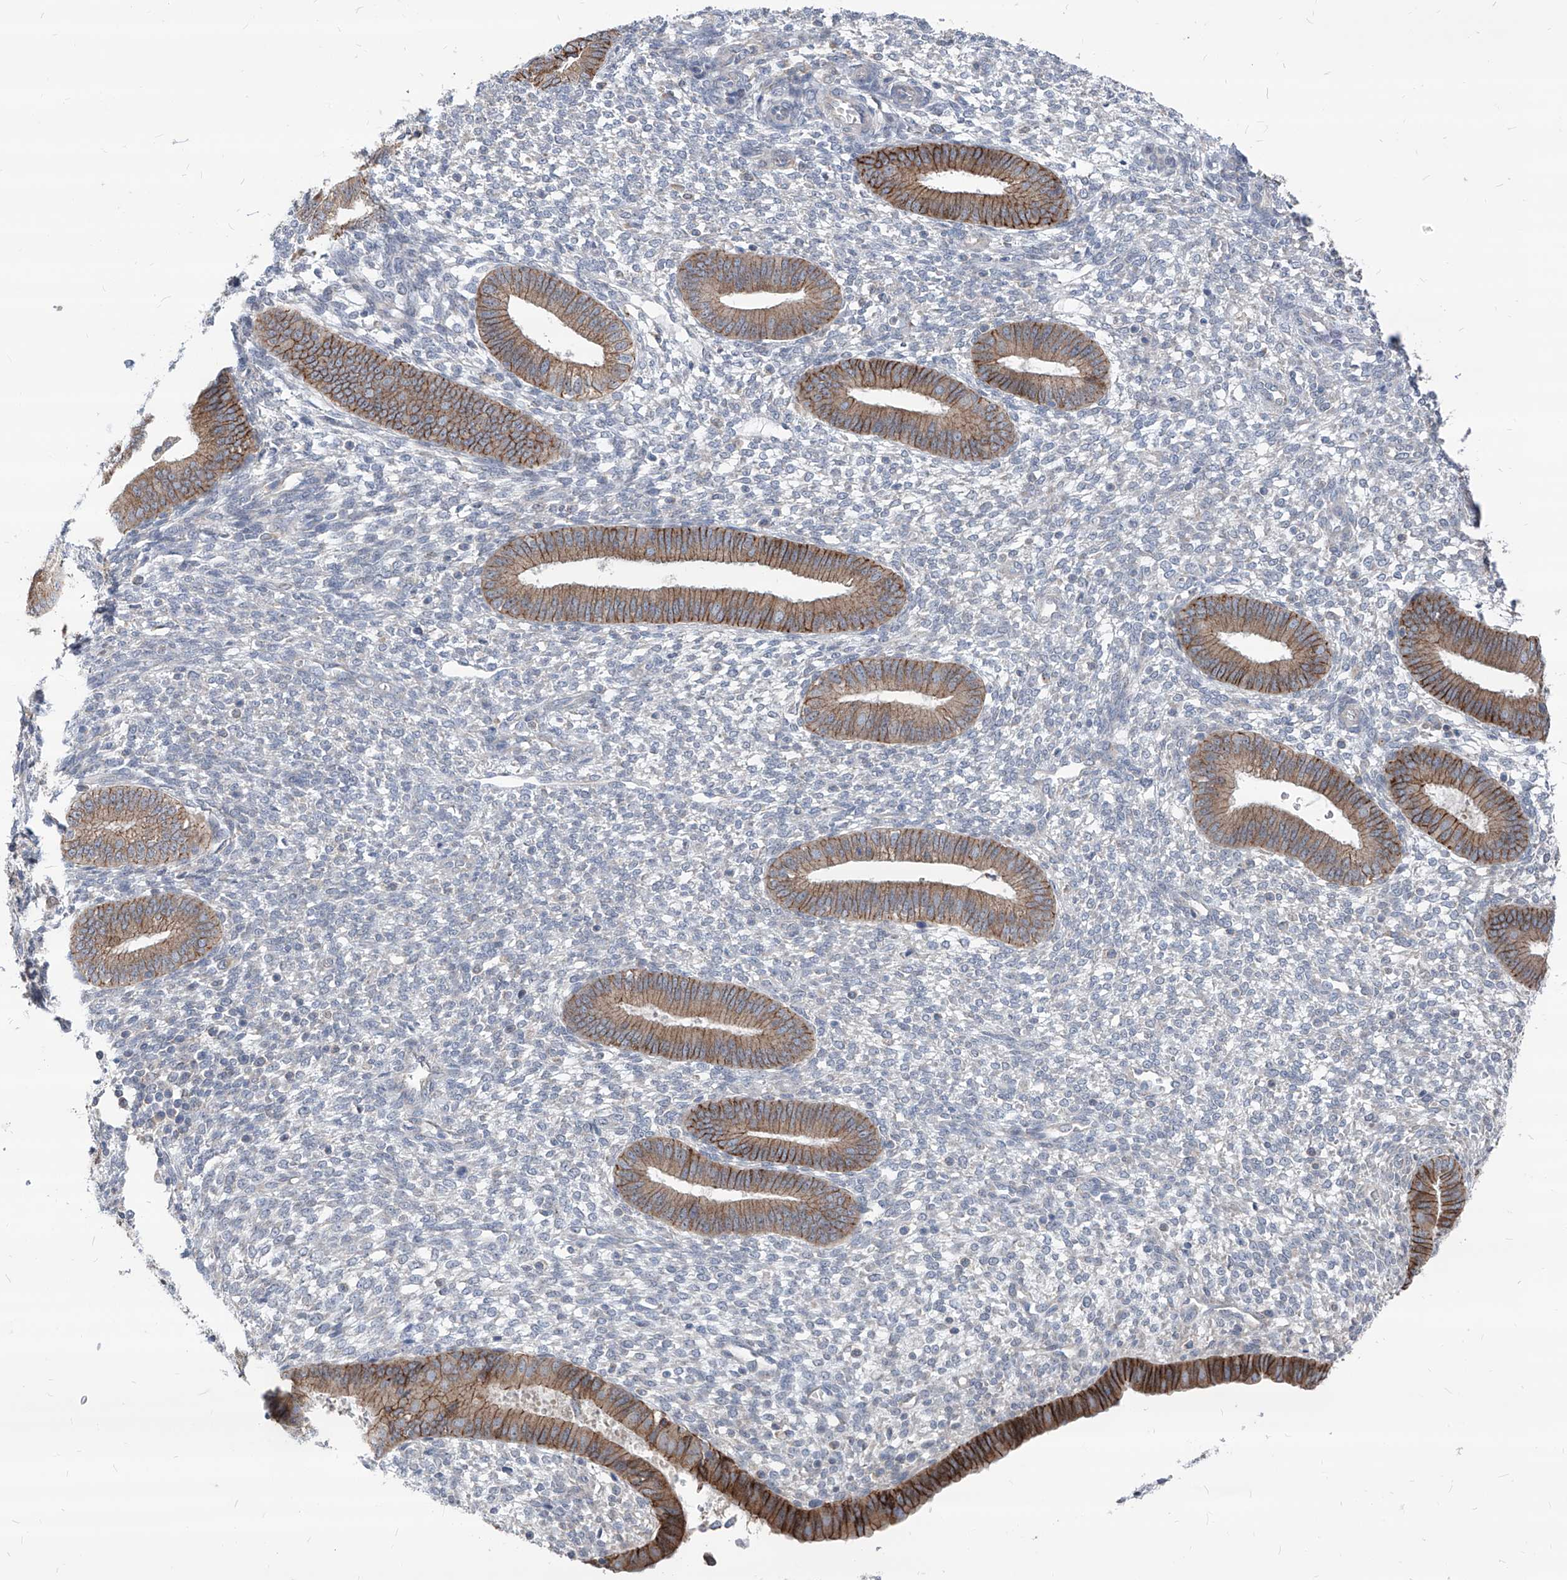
{"staining": {"intensity": "negative", "quantity": "none", "location": "none"}, "tissue": "endometrium", "cell_type": "Cells in endometrial stroma", "image_type": "normal", "snomed": [{"axis": "morphology", "description": "Normal tissue, NOS"}, {"axis": "topography", "description": "Endometrium"}], "caption": "Immunohistochemistry of benign human endometrium exhibits no expression in cells in endometrial stroma. (DAB immunohistochemistry (IHC), high magnification).", "gene": "AGPS", "patient": {"sex": "female", "age": 46}}